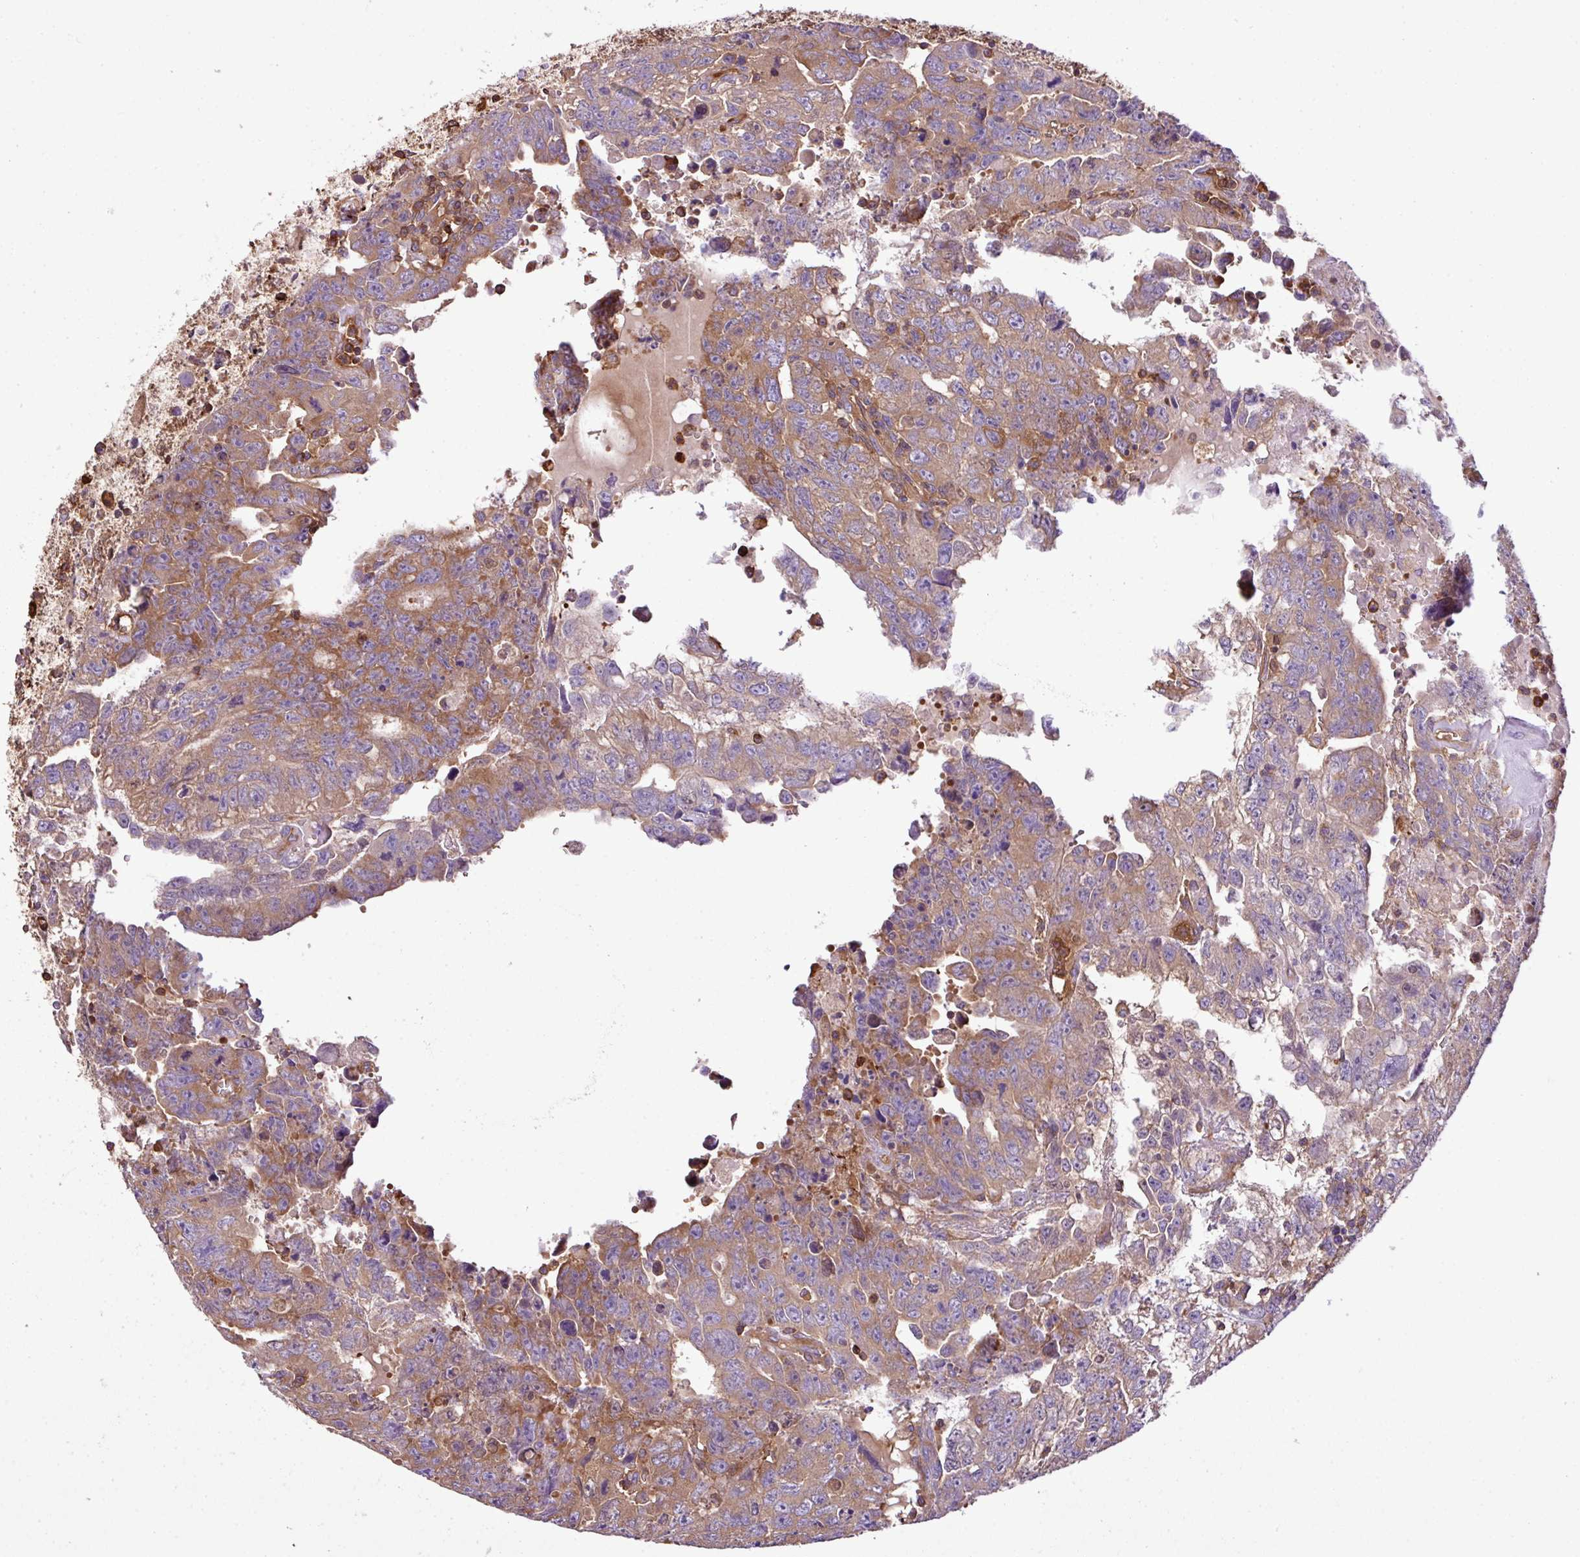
{"staining": {"intensity": "moderate", "quantity": ">75%", "location": "cytoplasmic/membranous"}, "tissue": "testis cancer", "cell_type": "Tumor cells", "image_type": "cancer", "snomed": [{"axis": "morphology", "description": "Carcinoma, Embryonal, NOS"}, {"axis": "topography", "description": "Testis"}], "caption": "Immunohistochemistry of human testis embryonal carcinoma shows medium levels of moderate cytoplasmic/membranous expression in approximately >75% of tumor cells. (DAB IHC with brightfield microscopy, high magnification).", "gene": "PGAP6", "patient": {"sex": "male", "age": 24}}